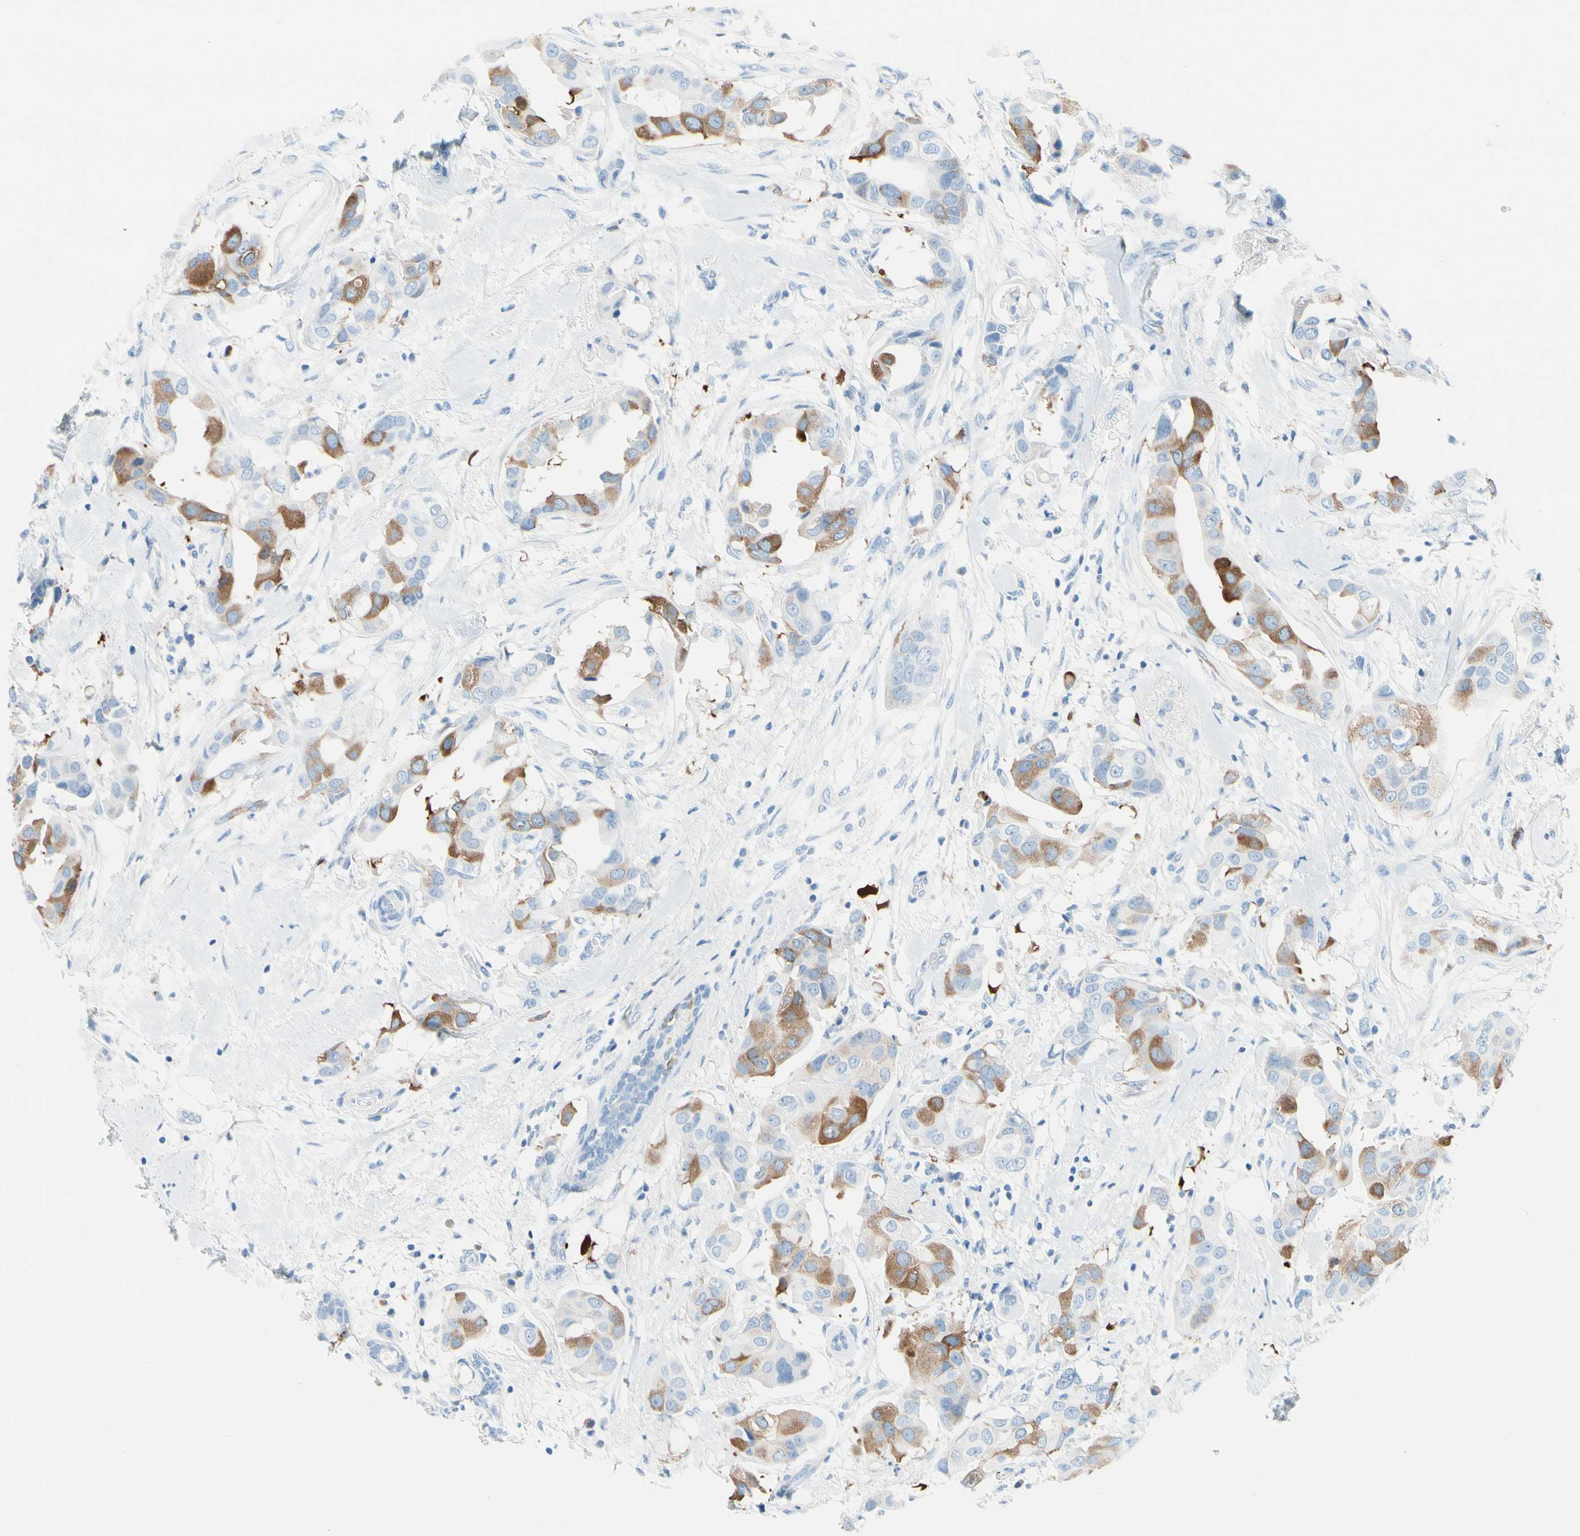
{"staining": {"intensity": "moderate", "quantity": ">75%", "location": "cytoplasmic/membranous"}, "tissue": "breast cancer", "cell_type": "Tumor cells", "image_type": "cancer", "snomed": [{"axis": "morphology", "description": "Duct carcinoma"}, {"axis": "topography", "description": "Breast"}], "caption": "Tumor cells demonstrate medium levels of moderate cytoplasmic/membranous expression in about >75% of cells in breast cancer (intraductal carcinoma).", "gene": "TACC3", "patient": {"sex": "female", "age": 40}}